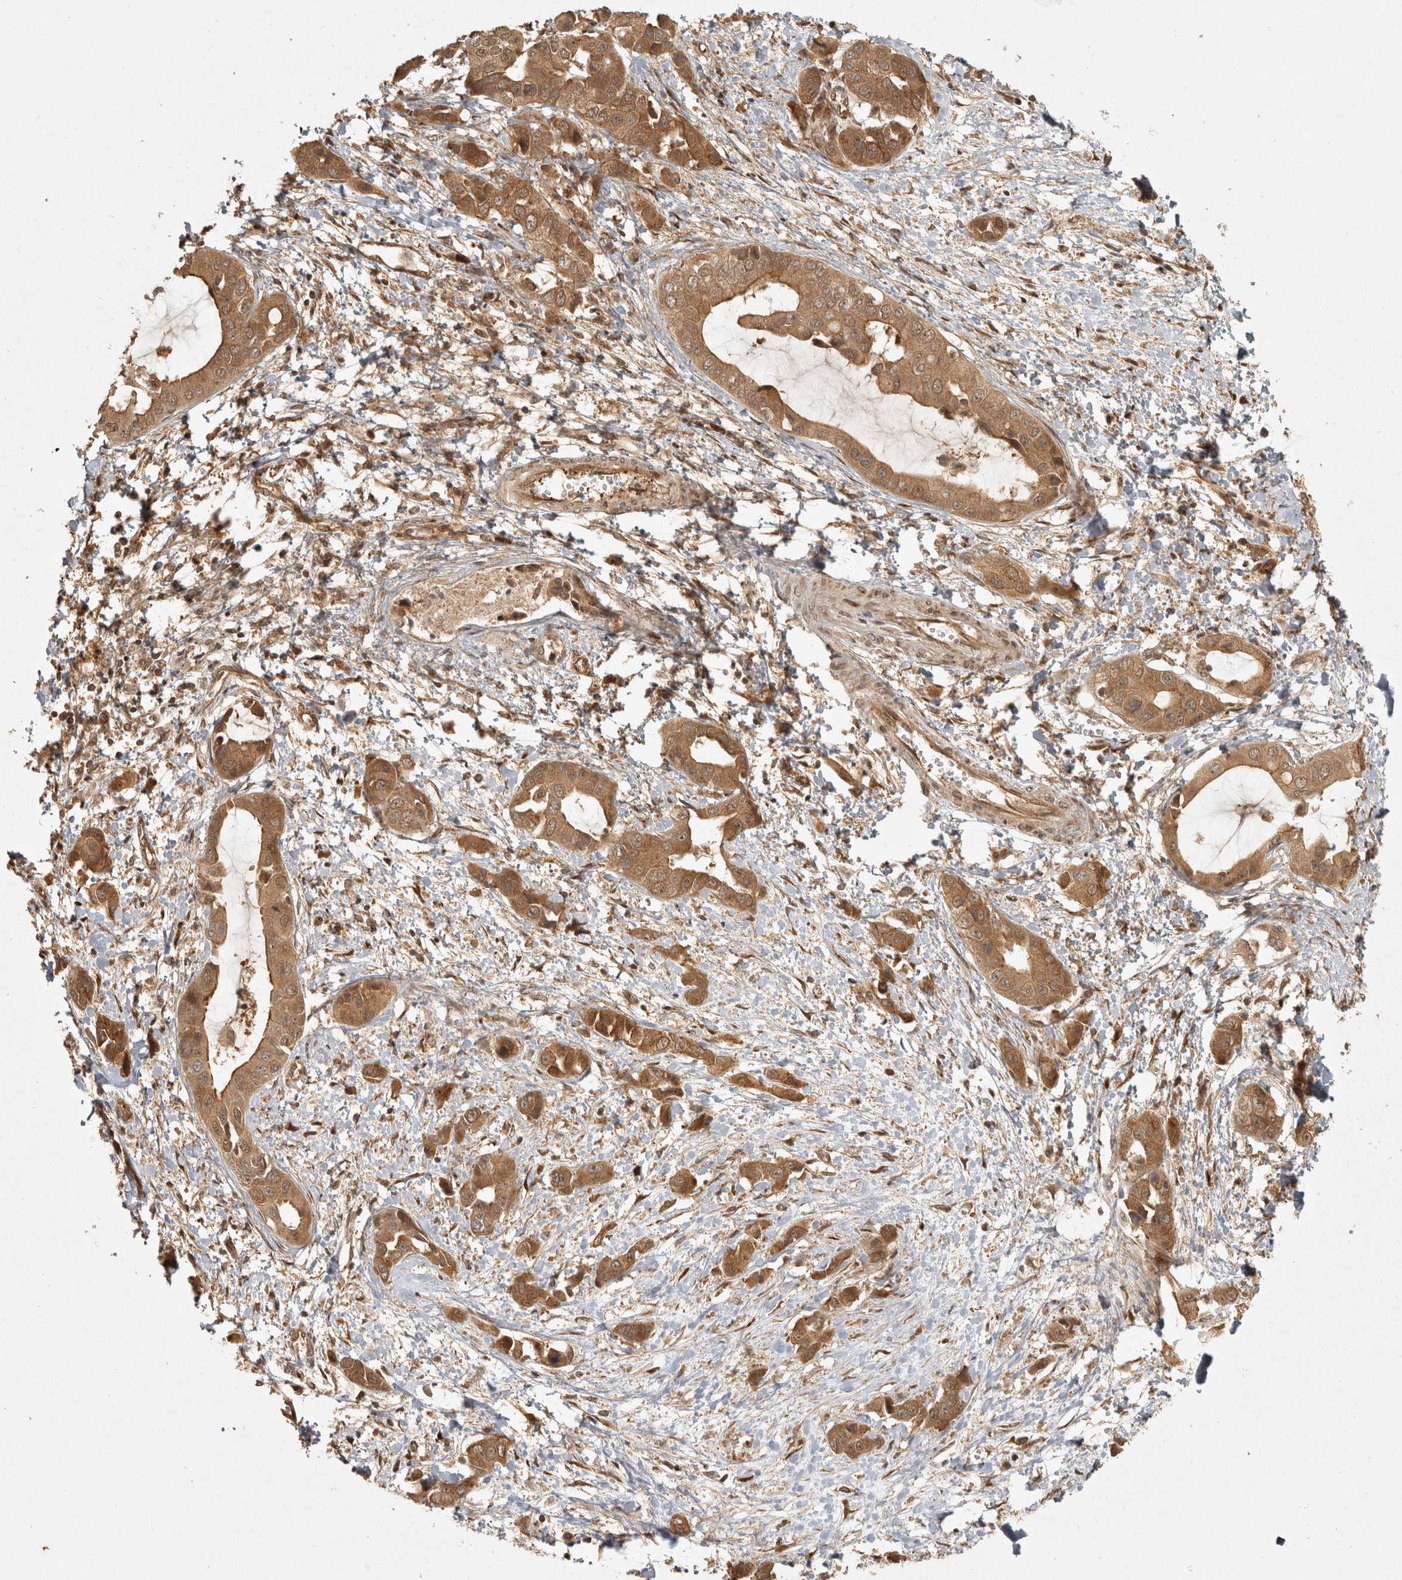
{"staining": {"intensity": "moderate", "quantity": ">75%", "location": "cytoplasmic/membranous"}, "tissue": "liver cancer", "cell_type": "Tumor cells", "image_type": "cancer", "snomed": [{"axis": "morphology", "description": "Cholangiocarcinoma"}, {"axis": "topography", "description": "Liver"}], "caption": "Moderate cytoplasmic/membranous expression for a protein is present in about >75% of tumor cells of liver cancer (cholangiocarcinoma) using immunohistochemistry.", "gene": "CAMSAP2", "patient": {"sex": "female", "age": 52}}